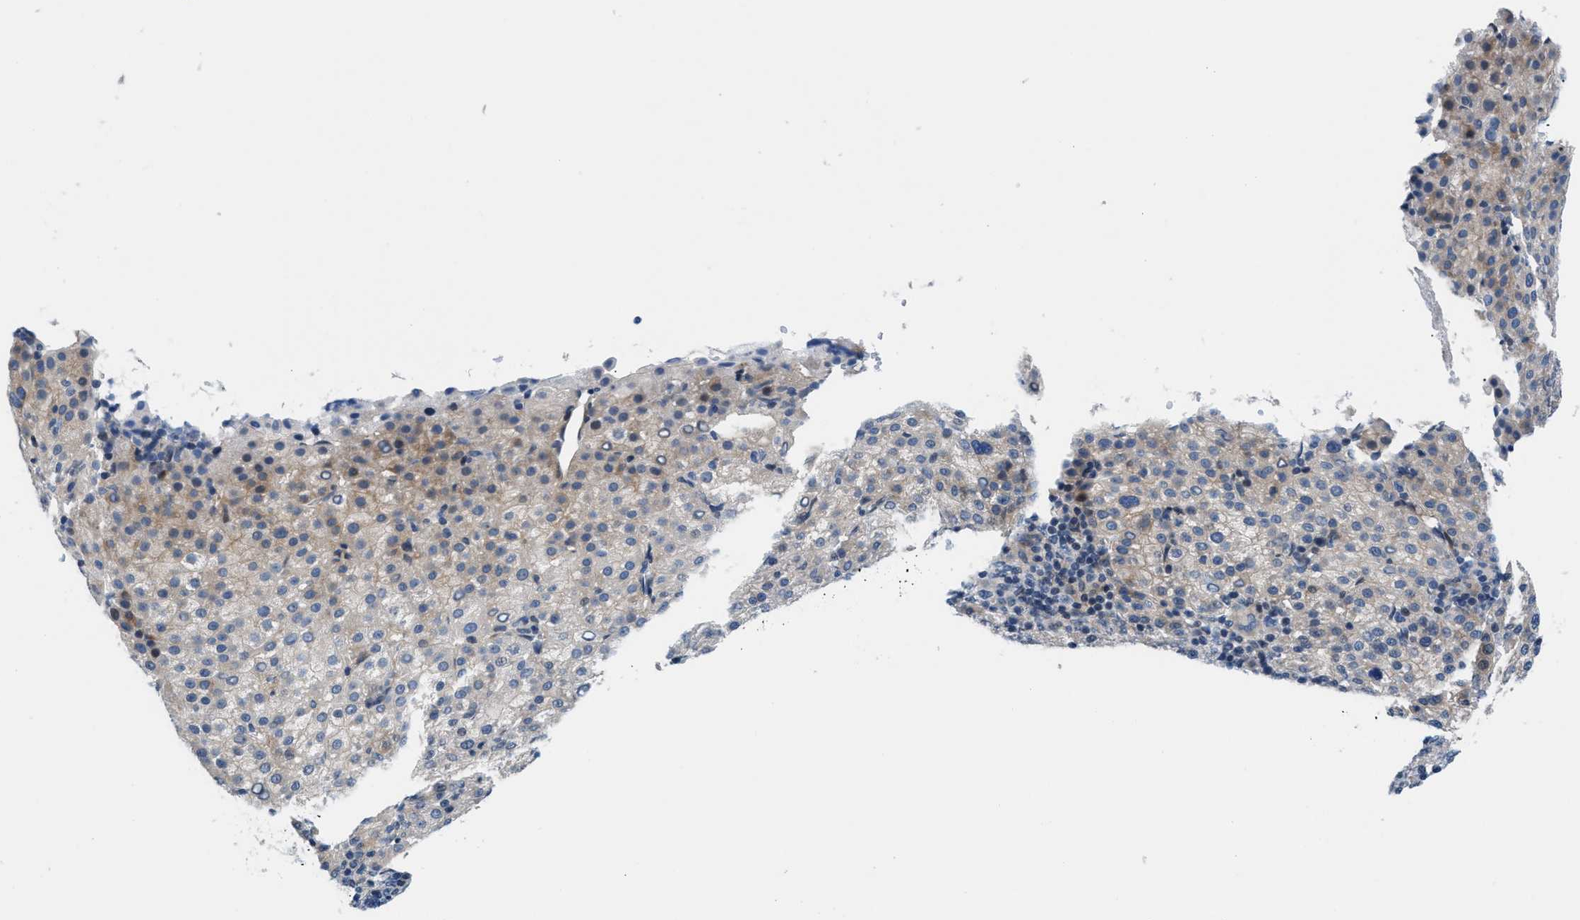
{"staining": {"intensity": "weak", "quantity": ">75%", "location": "cytoplasmic/membranous"}, "tissue": "liver cancer", "cell_type": "Tumor cells", "image_type": "cancer", "snomed": [{"axis": "morphology", "description": "Carcinoma, Hepatocellular, NOS"}, {"axis": "topography", "description": "Liver"}], "caption": "Protein staining of hepatocellular carcinoma (liver) tissue exhibits weak cytoplasmic/membranous positivity in about >75% of tumor cells.", "gene": "FDCSP", "patient": {"sex": "female", "age": 58}}